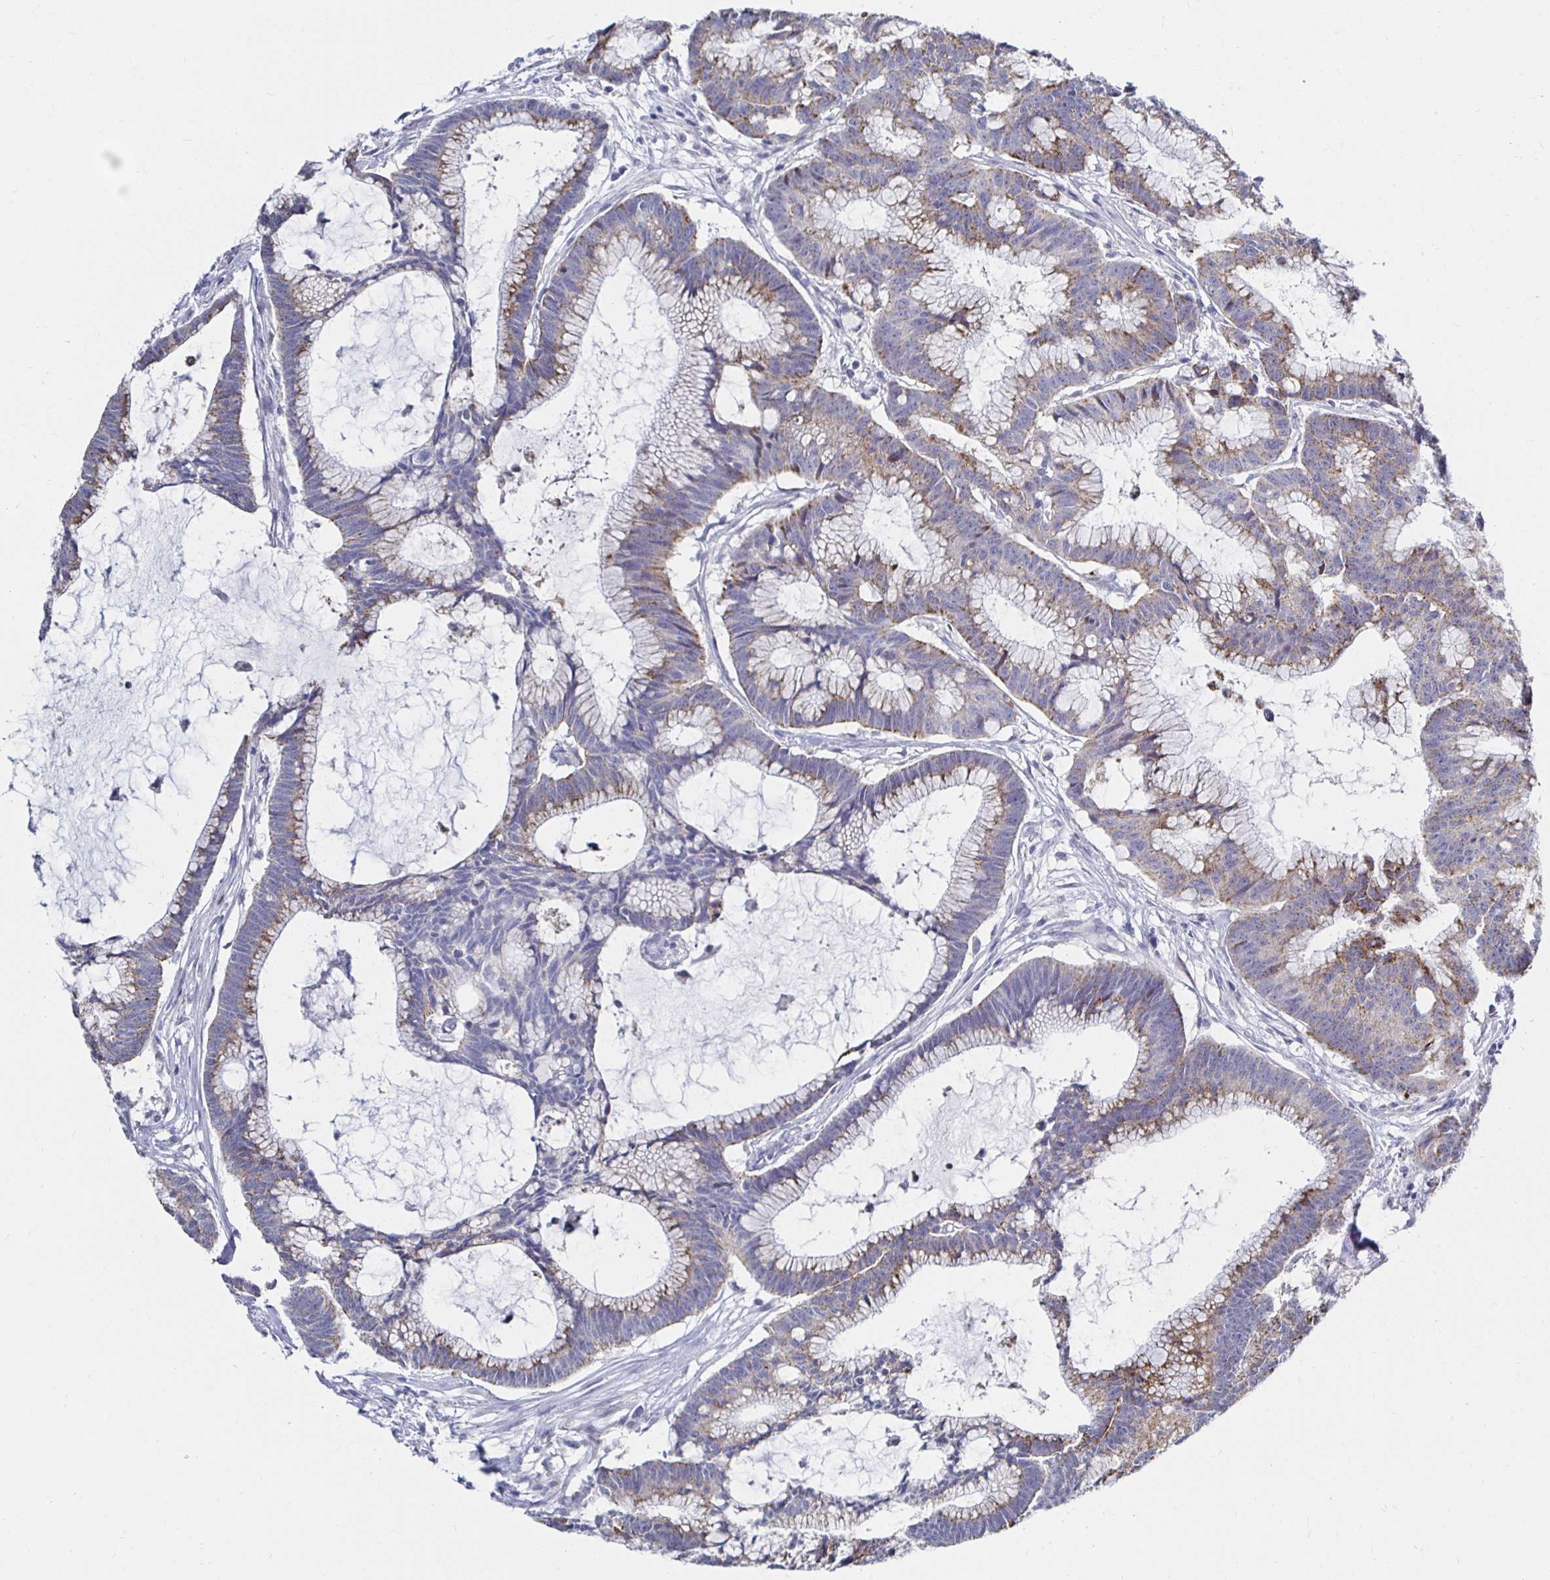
{"staining": {"intensity": "weak", "quantity": "25%-75%", "location": "cytoplasmic/membranous"}, "tissue": "colorectal cancer", "cell_type": "Tumor cells", "image_type": "cancer", "snomed": [{"axis": "morphology", "description": "Adenocarcinoma, NOS"}, {"axis": "topography", "description": "Colon"}], "caption": "Protein staining by immunohistochemistry demonstrates weak cytoplasmic/membranous staining in about 25%-75% of tumor cells in colorectal cancer.", "gene": "NOCT", "patient": {"sex": "female", "age": 78}}